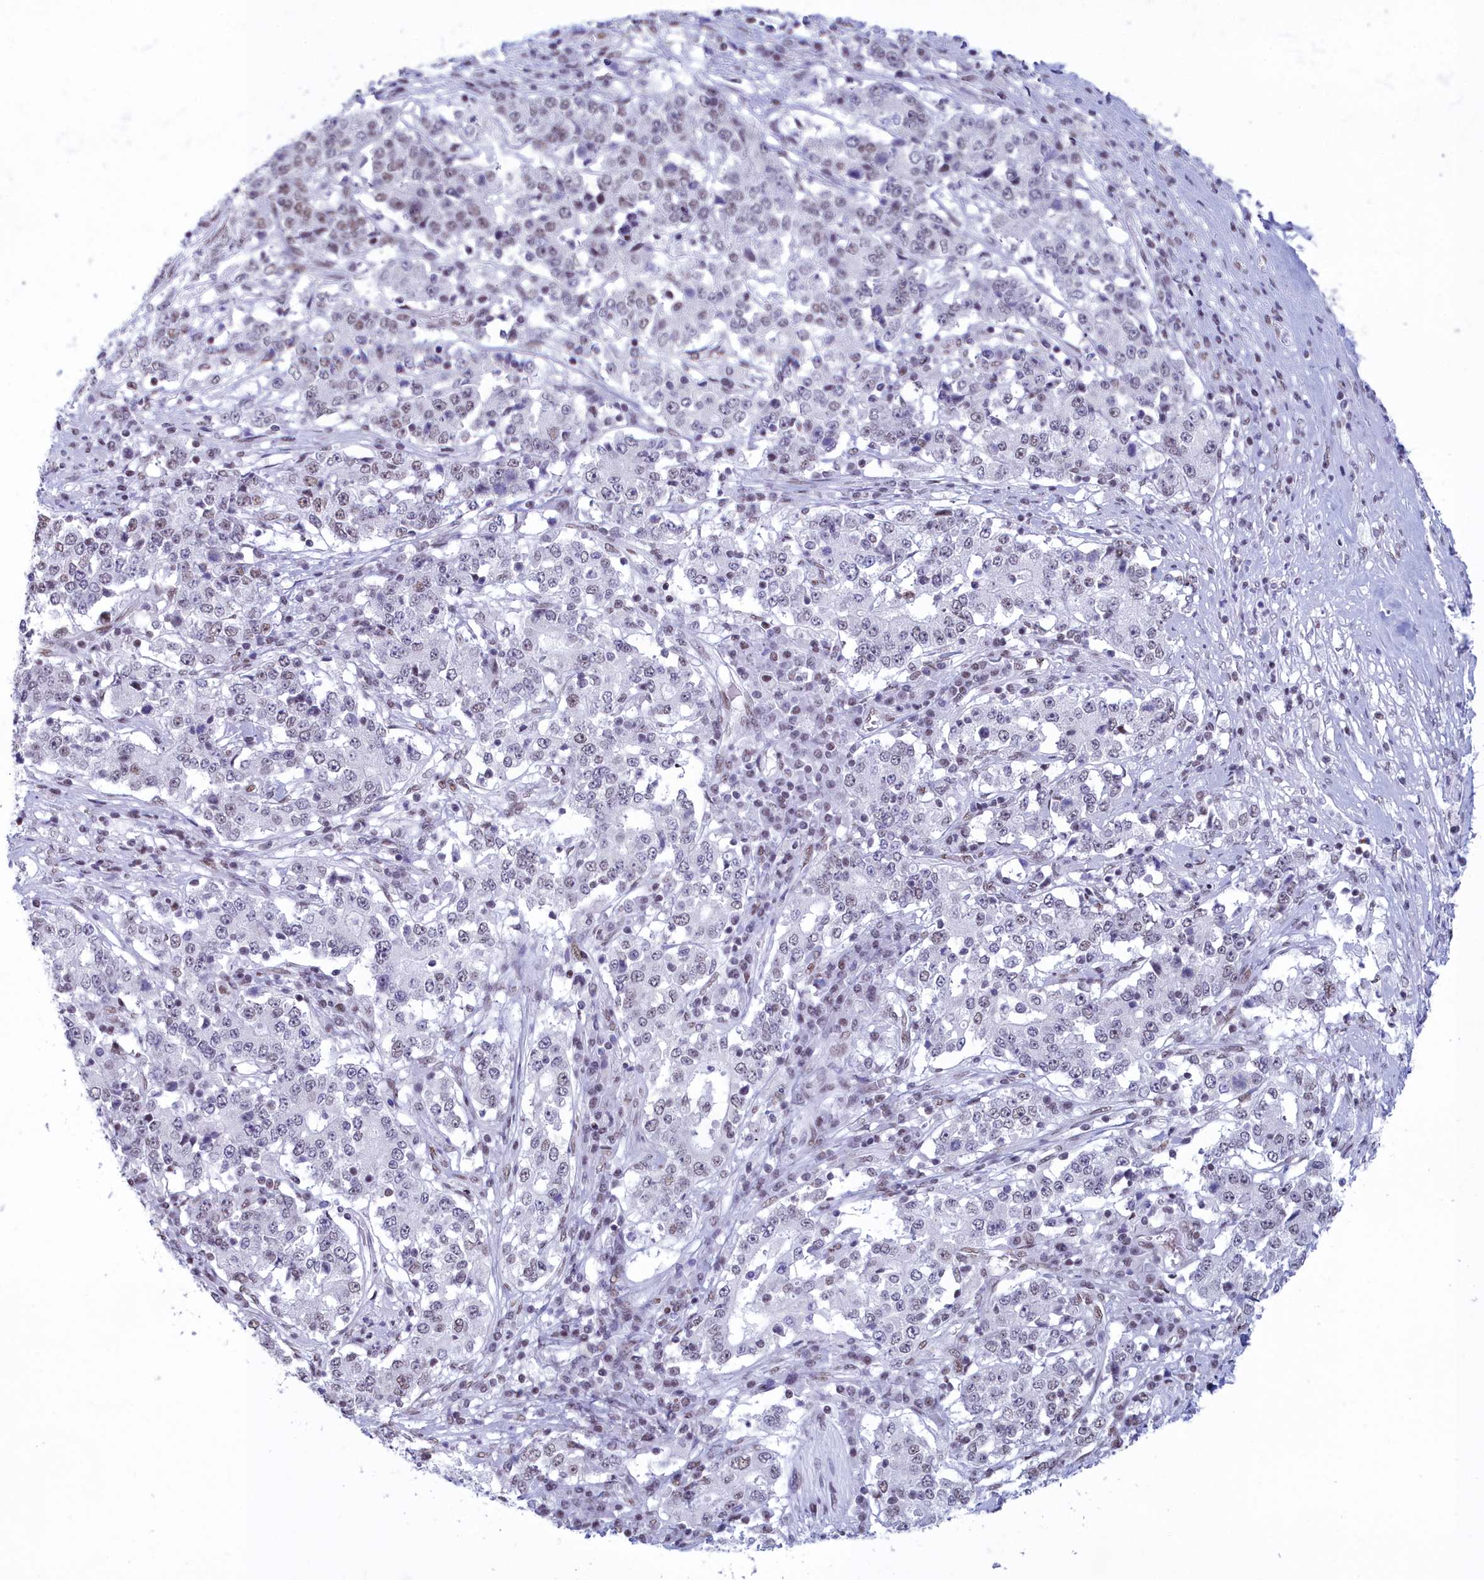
{"staining": {"intensity": "weak", "quantity": "<25%", "location": "nuclear"}, "tissue": "stomach cancer", "cell_type": "Tumor cells", "image_type": "cancer", "snomed": [{"axis": "morphology", "description": "Adenocarcinoma, NOS"}, {"axis": "topography", "description": "Stomach"}], "caption": "The micrograph demonstrates no significant expression in tumor cells of stomach adenocarcinoma. (DAB (3,3'-diaminobenzidine) immunohistochemistry, high magnification).", "gene": "CDC26", "patient": {"sex": "male", "age": 59}}